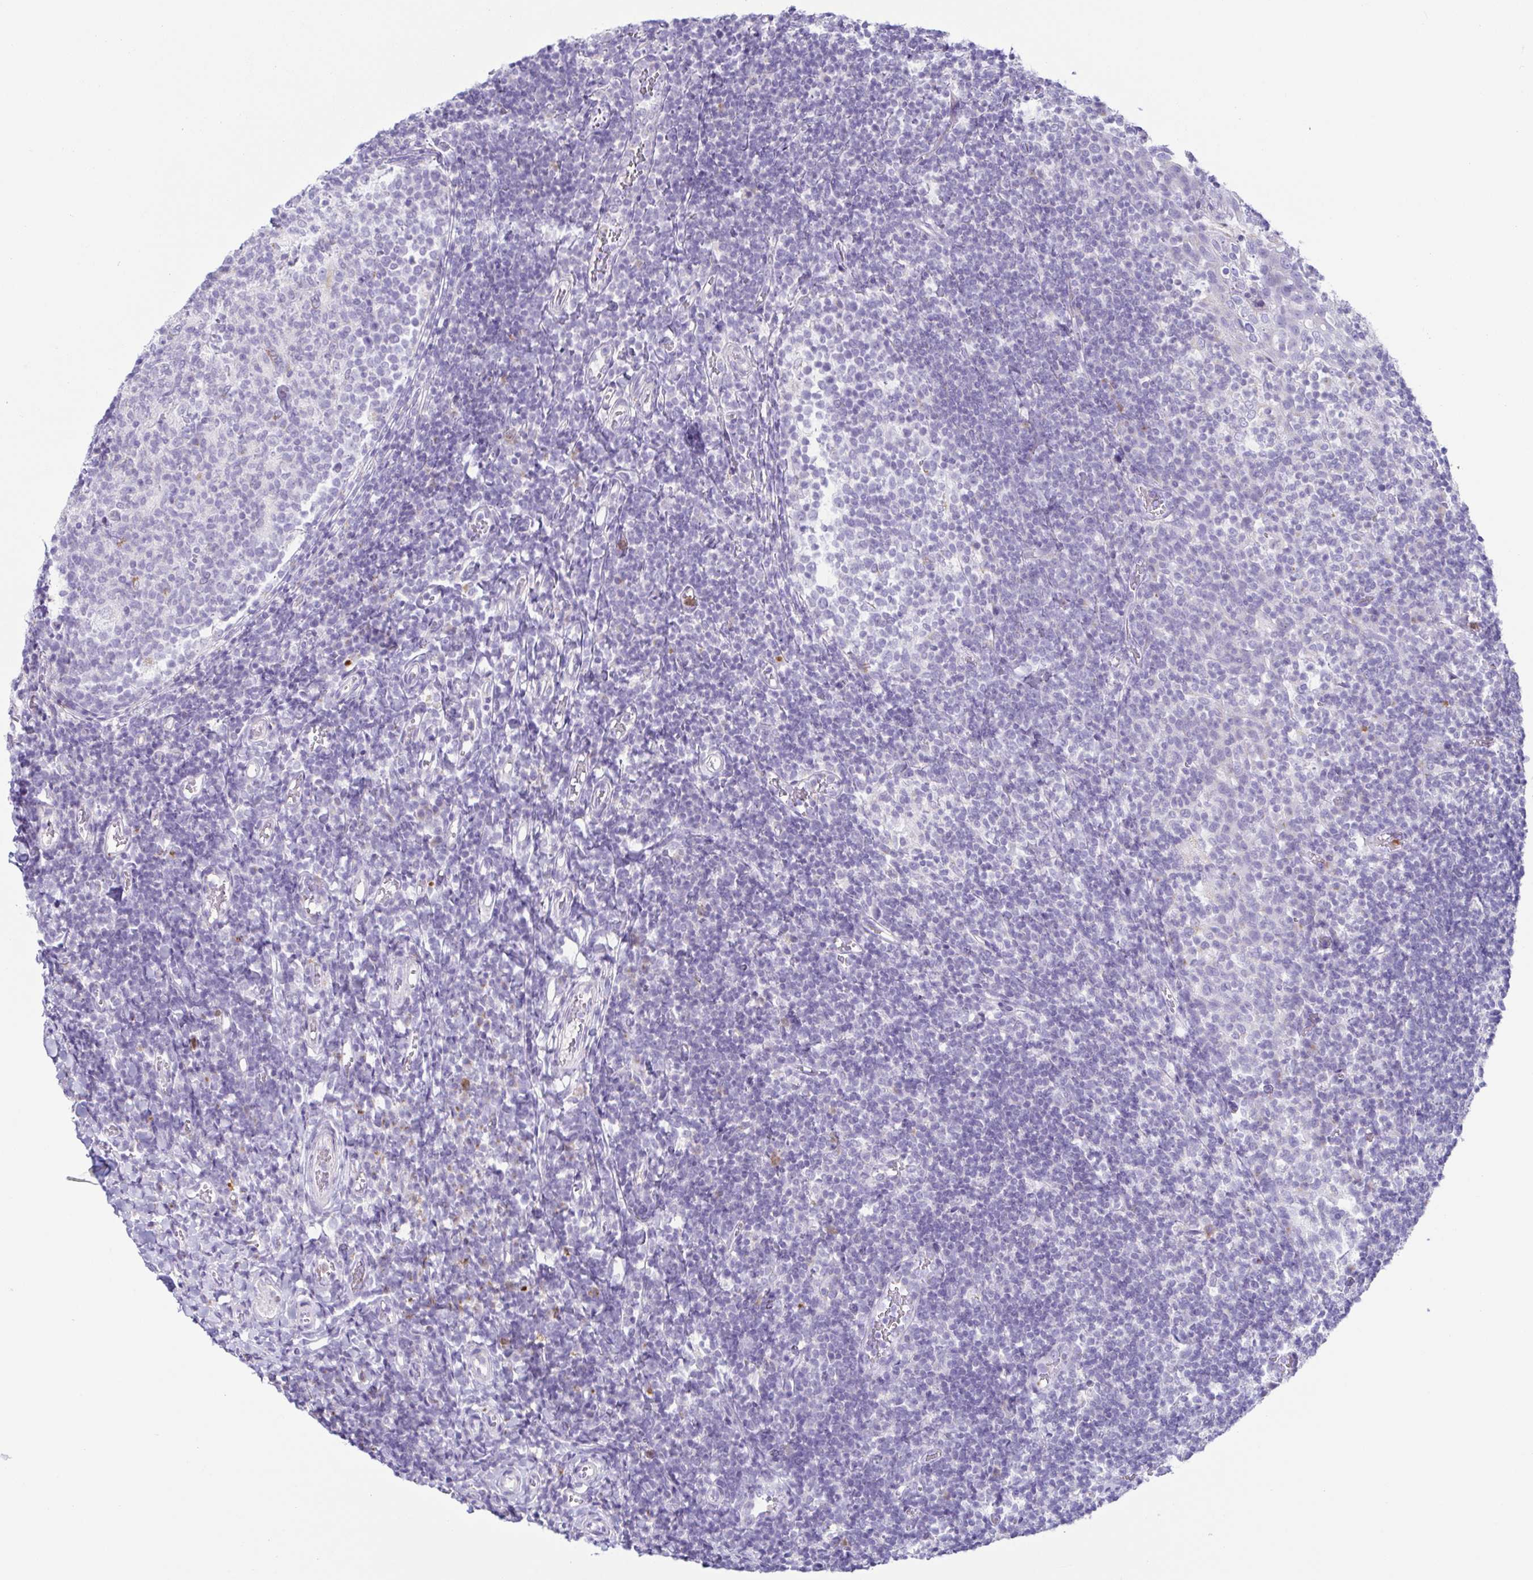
{"staining": {"intensity": "negative", "quantity": "none", "location": "none"}, "tissue": "tonsil", "cell_type": "Germinal center cells", "image_type": "normal", "snomed": [{"axis": "morphology", "description": "Normal tissue, NOS"}, {"axis": "topography", "description": "Tonsil"}], "caption": "DAB immunohistochemical staining of normal tonsil demonstrates no significant expression in germinal center cells.", "gene": "AZU1", "patient": {"sex": "female", "age": 10}}